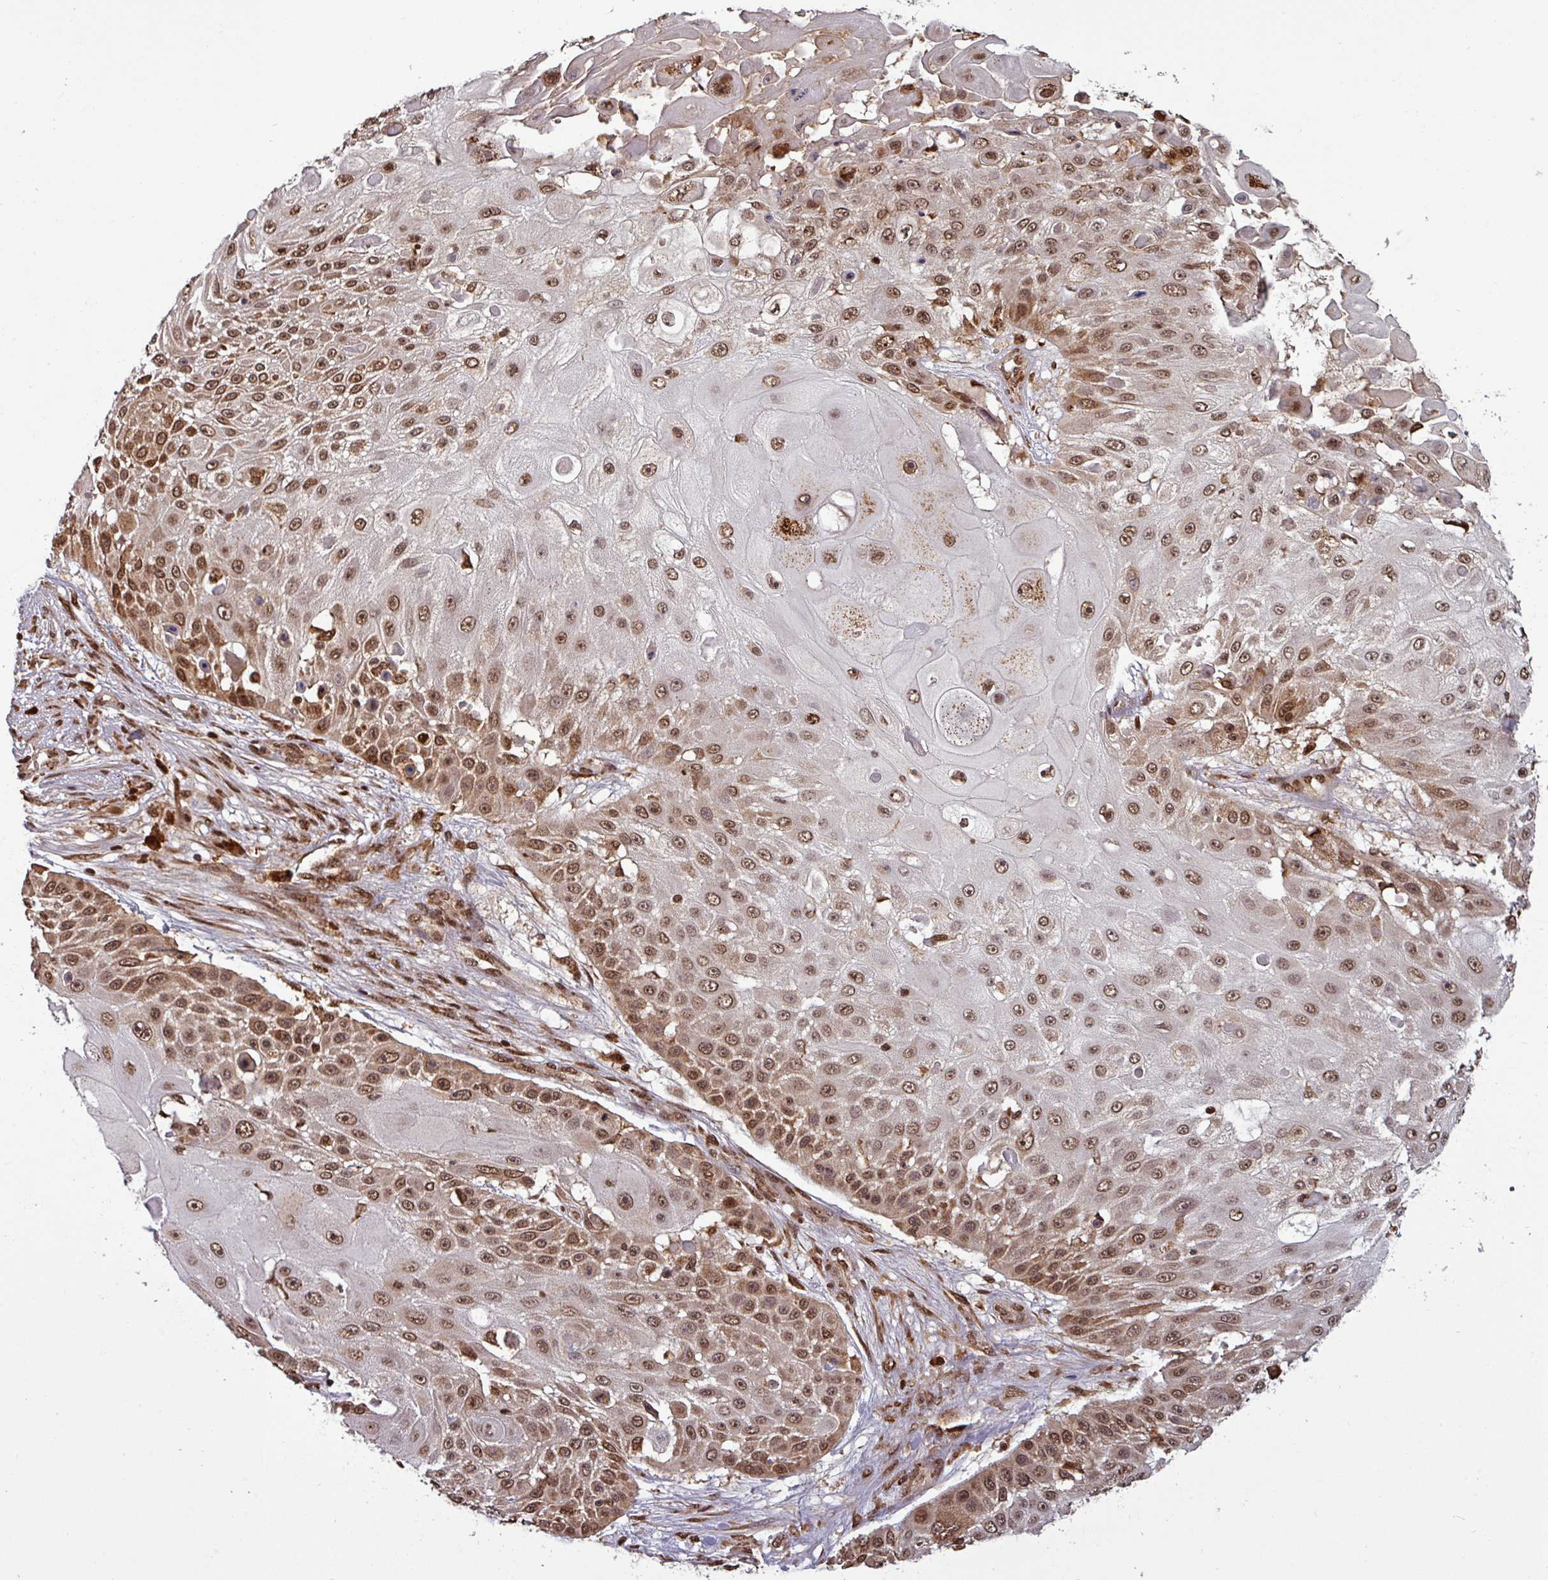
{"staining": {"intensity": "moderate", "quantity": ">75%", "location": "nuclear"}, "tissue": "skin cancer", "cell_type": "Tumor cells", "image_type": "cancer", "snomed": [{"axis": "morphology", "description": "Squamous cell carcinoma, NOS"}, {"axis": "topography", "description": "Skin"}], "caption": "Moderate nuclear protein staining is seen in about >75% of tumor cells in skin squamous cell carcinoma.", "gene": "NOB1", "patient": {"sex": "female", "age": 86}}